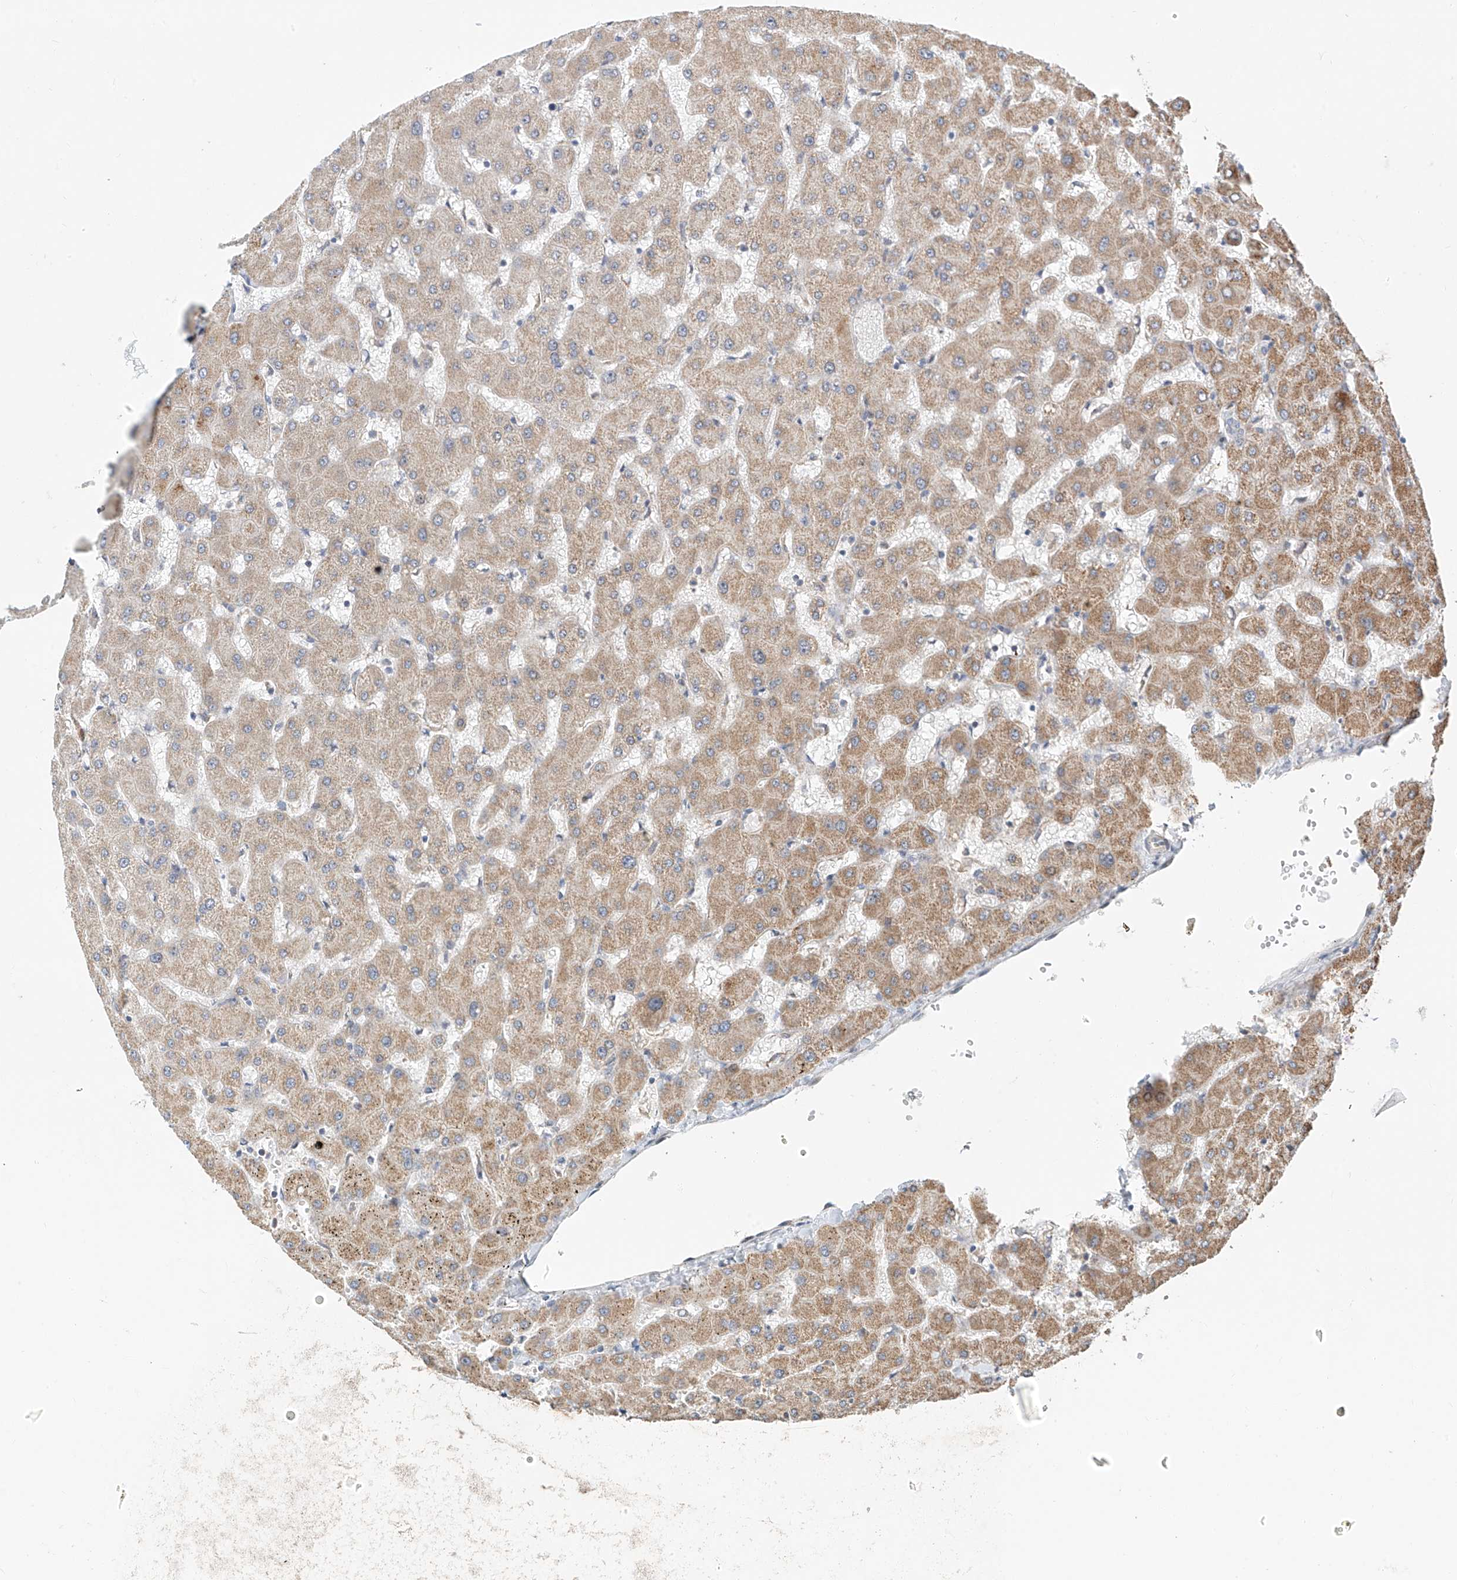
{"staining": {"intensity": "weak", "quantity": "<25%", "location": "cytoplasmic/membranous"}, "tissue": "liver", "cell_type": "Cholangiocytes", "image_type": "normal", "snomed": [{"axis": "morphology", "description": "Normal tissue, NOS"}, {"axis": "topography", "description": "Liver"}], "caption": "This histopathology image is of normal liver stained with immunohistochemistry to label a protein in brown with the nuclei are counter-stained blue. There is no staining in cholangiocytes. (IHC, brightfield microscopy, high magnification).", "gene": "TMEM61", "patient": {"sex": "female", "age": 63}}